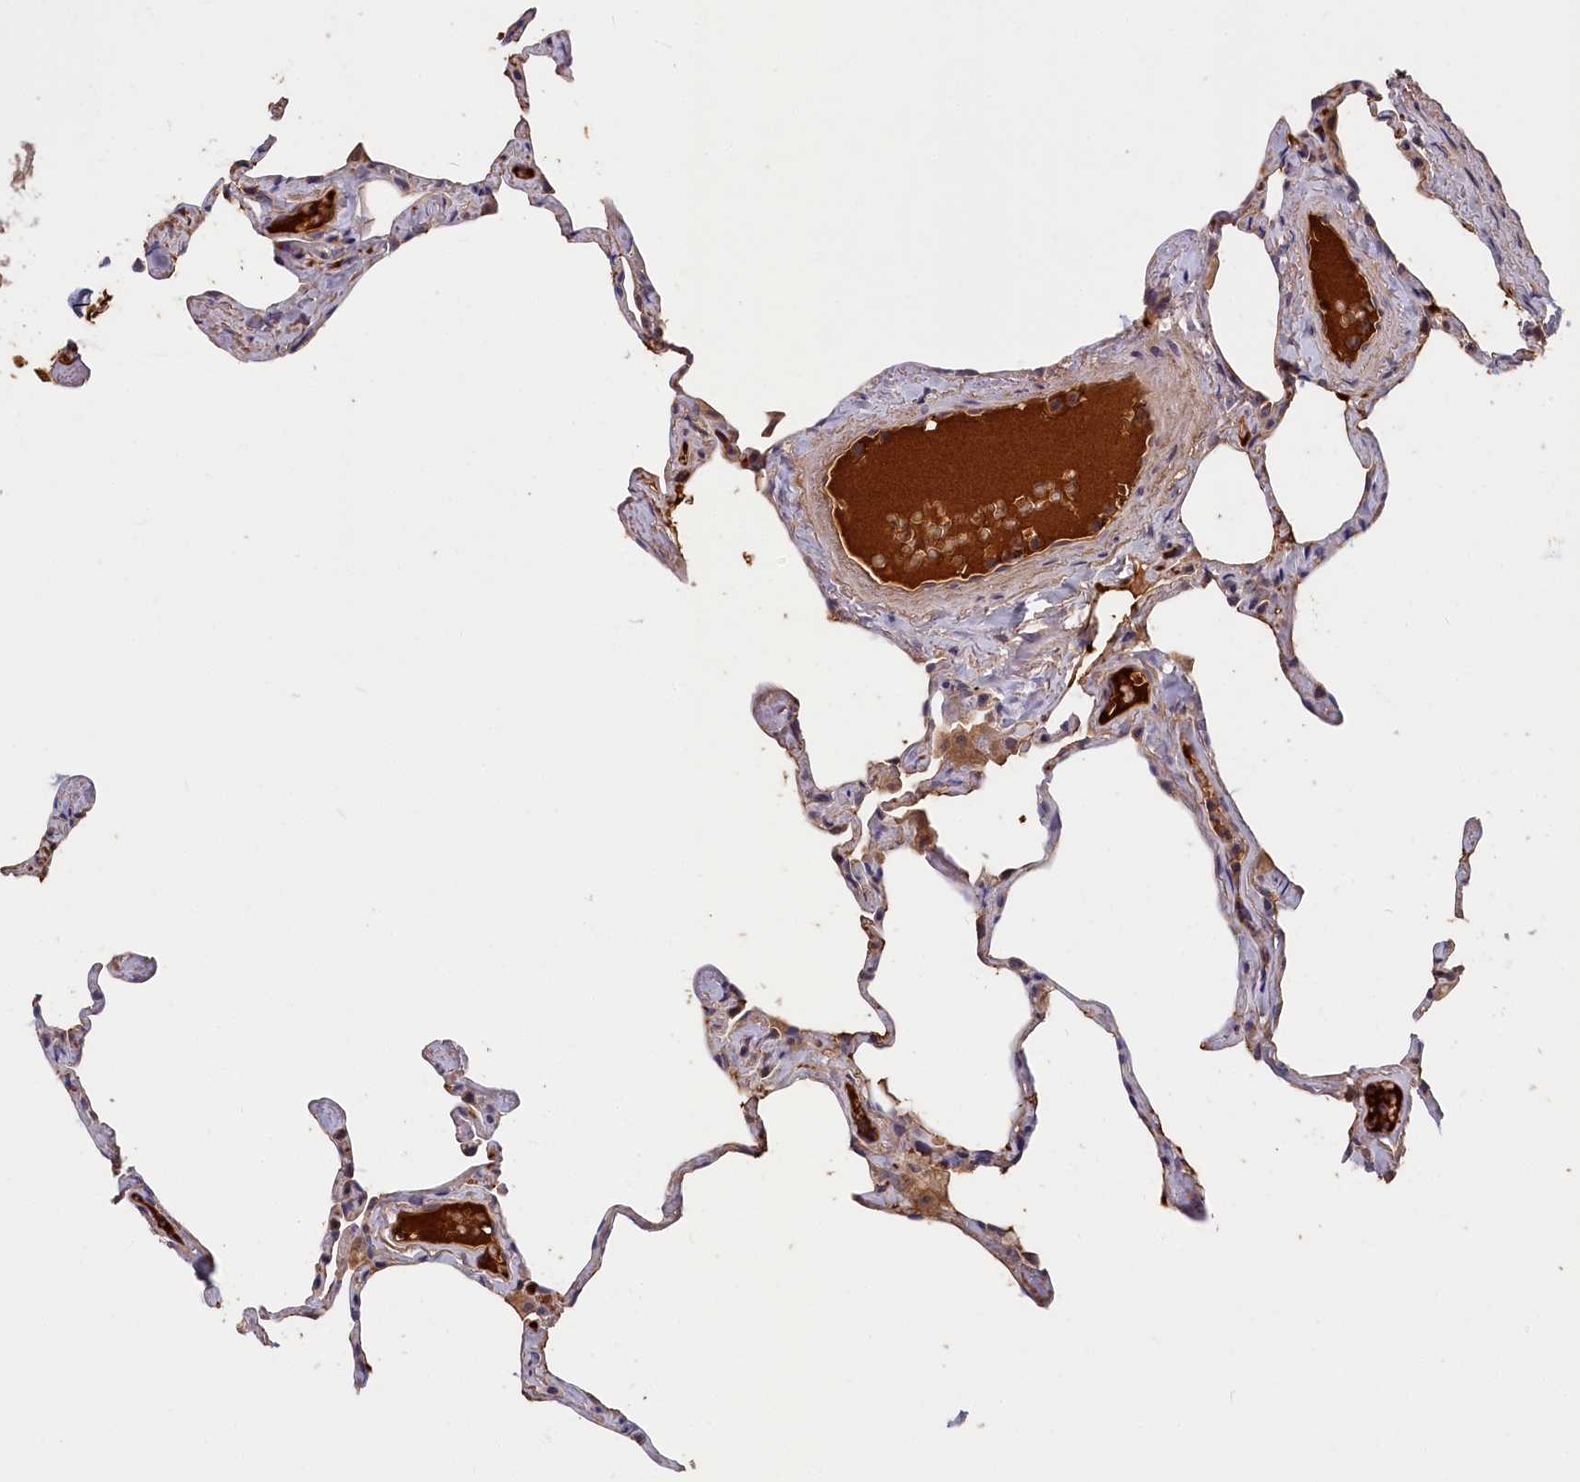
{"staining": {"intensity": "moderate", "quantity": "<25%", "location": "cytoplasmic/membranous"}, "tissue": "lung", "cell_type": "Alveolar cells", "image_type": "normal", "snomed": [{"axis": "morphology", "description": "Normal tissue, NOS"}, {"axis": "topography", "description": "Lung"}], "caption": "Immunohistochemical staining of unremarkable lung demonstrates moderate cytoplasmic/membranous protein positivity in approximately <25% of alveolar cells. (brown staining indicates protein expression, while blue staining denotes nuclei).", "gene": "ITIH1", "patient": {"sex": "male", "age": 65}}